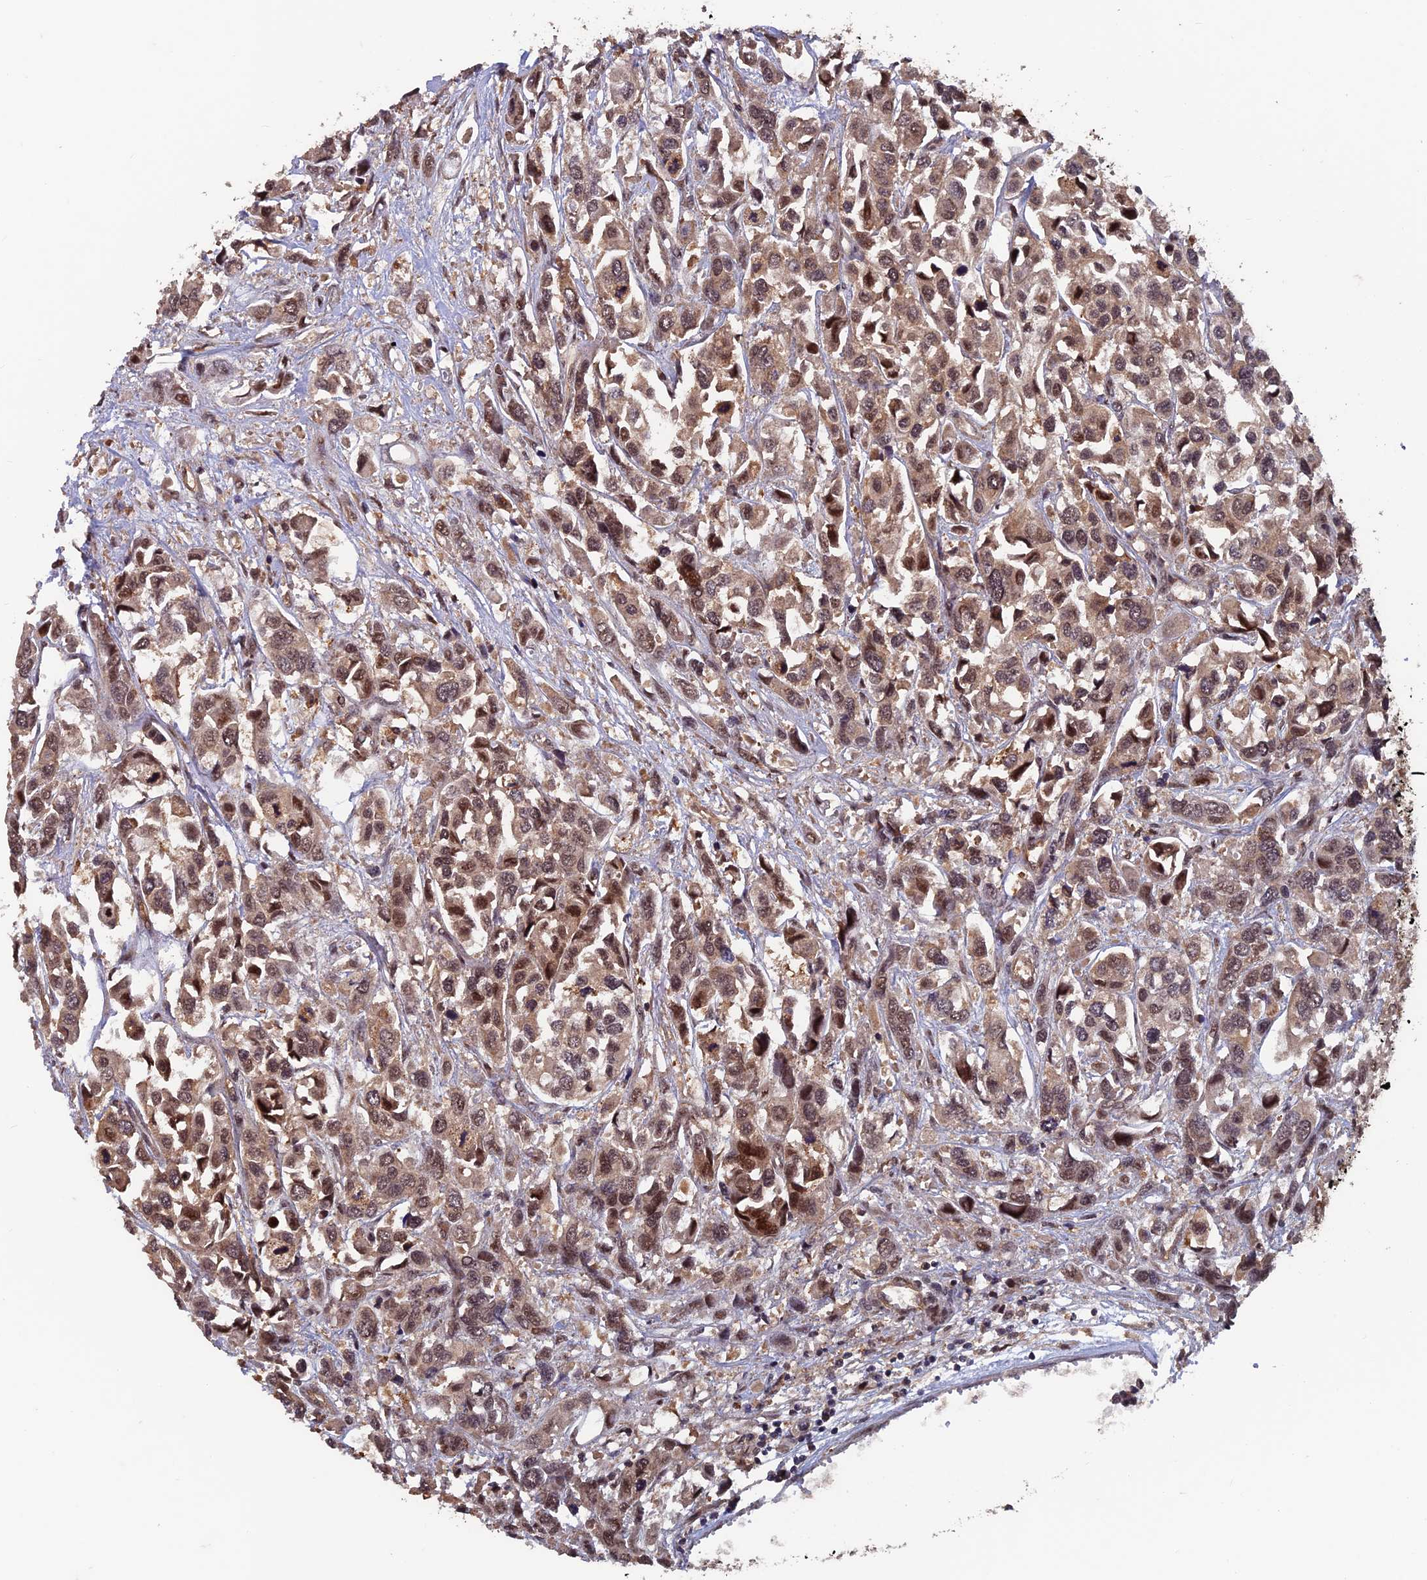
{"staining": {"intensity": "moderate", "quantity": ">75%", "location": "cytoplasmic/membranous,nuclear"}, "tissue": "urothelial cancer", "cell_type": "Tumor cells", "image_type": "cancer", "snomed": [{"axis": "morphology", "description": "Urothelial carcinoma, High grade"}, {"axis": "topography", "description": "Urinary bladder"}], "caption": "DAB (3,3'-diaminobenzidine) immunohistochemical staining of human high-grade urothelial carcinoma displays moderate cytoplasmic/membranous and nuclear protein positivity in approximately >75% of tumor cells.", "gene": "FAM53C", "patient": {"sex": "male", "age": 67}}